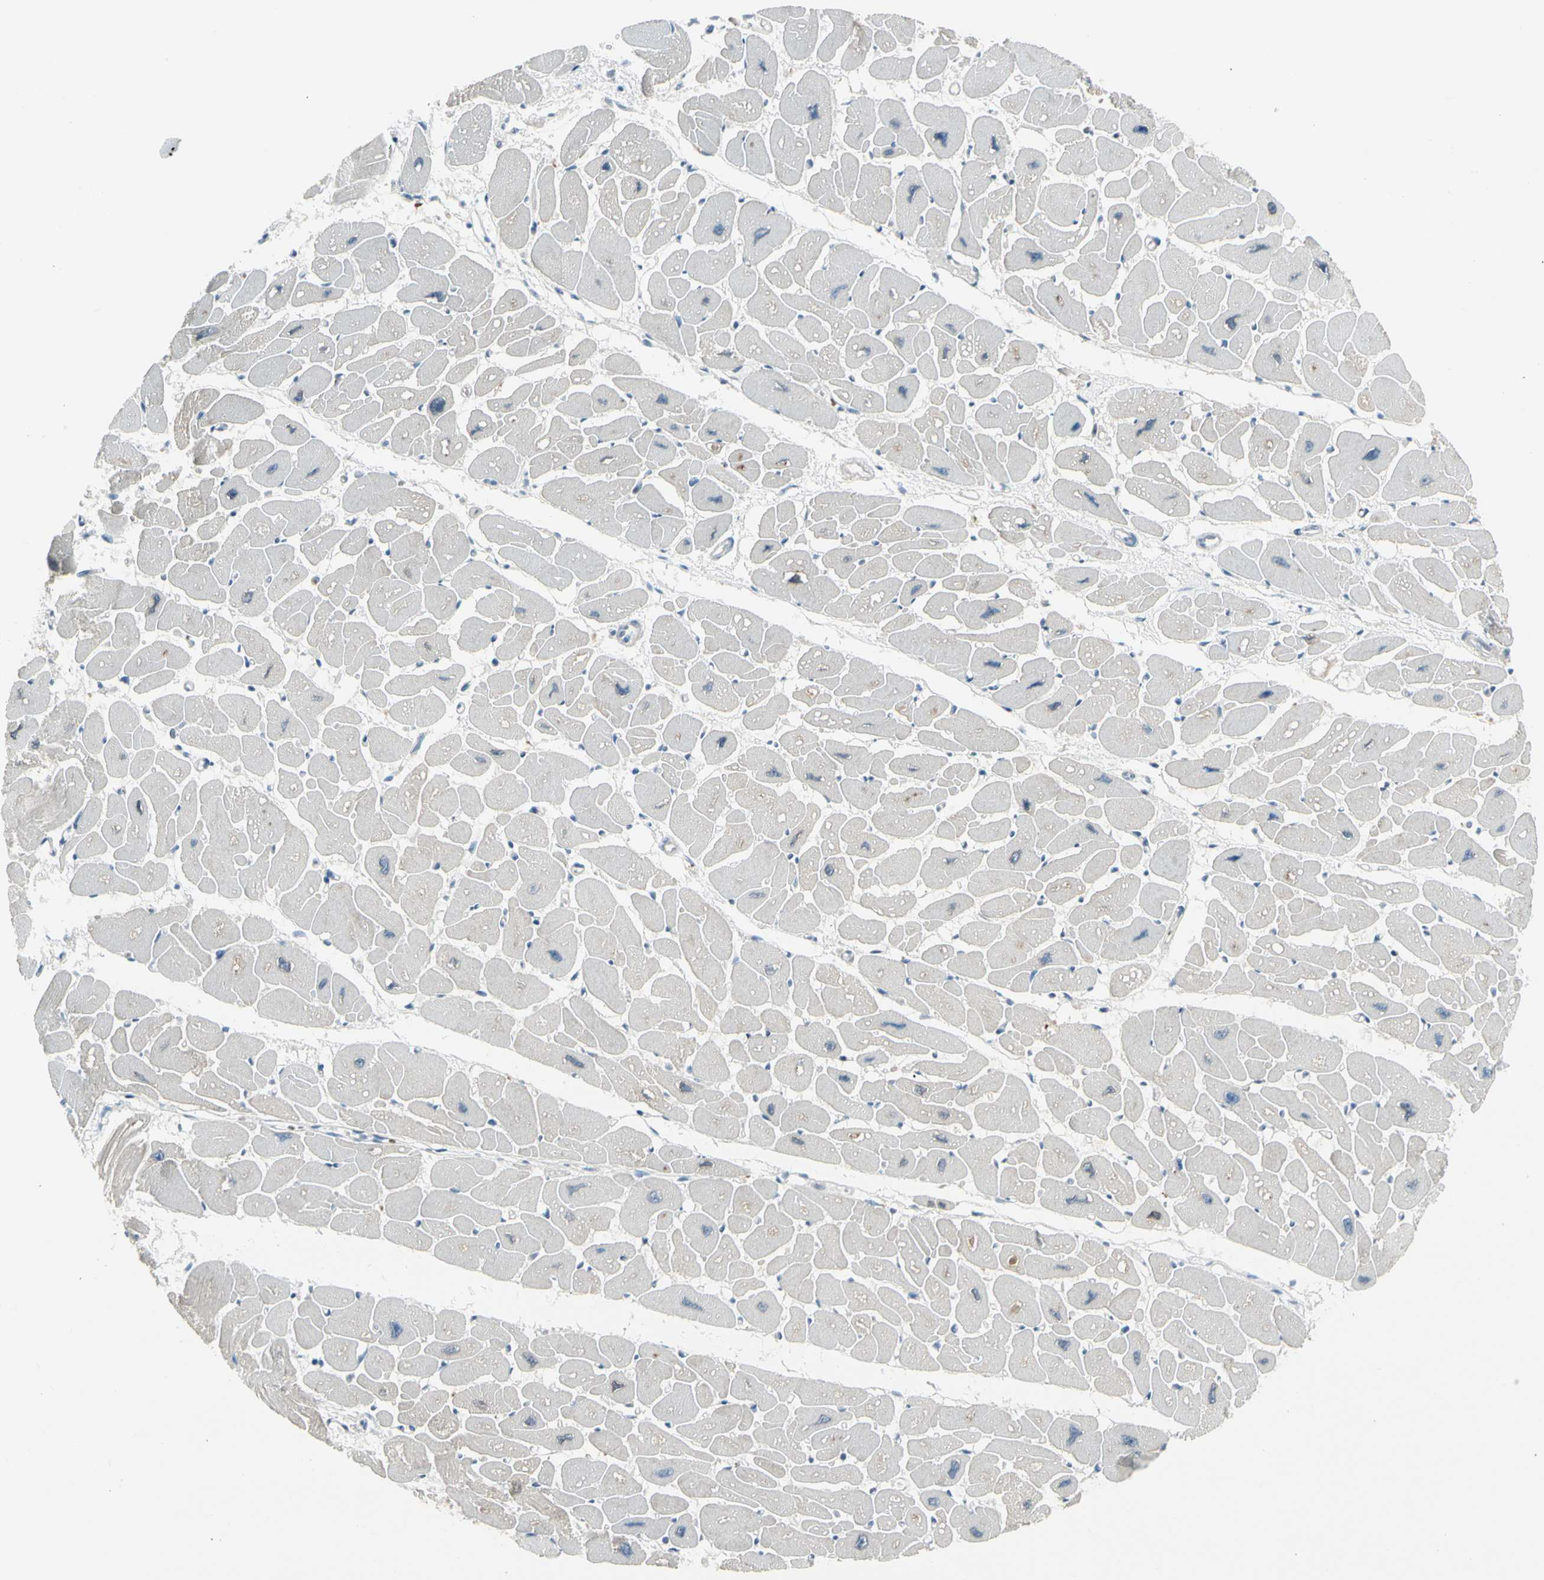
{"staining": {"intensity": "weak", "quantity": "<25%", "location": "cytoplasmic/membranous"}, "tissue": "heart muscle", "cell_type": "Cardiomyocytes", "image_type": "normal", "snomed": [{"axis": "morphology", "description": "Normal tissue, NOS"}, {"axis": "topography", "description": "Heart"}], "caption": "The image reveals no significant staining in cardiomyocytes of heart muscle.", "gene": "PANK2", "patient": {"sex": "female", "age": 54}}